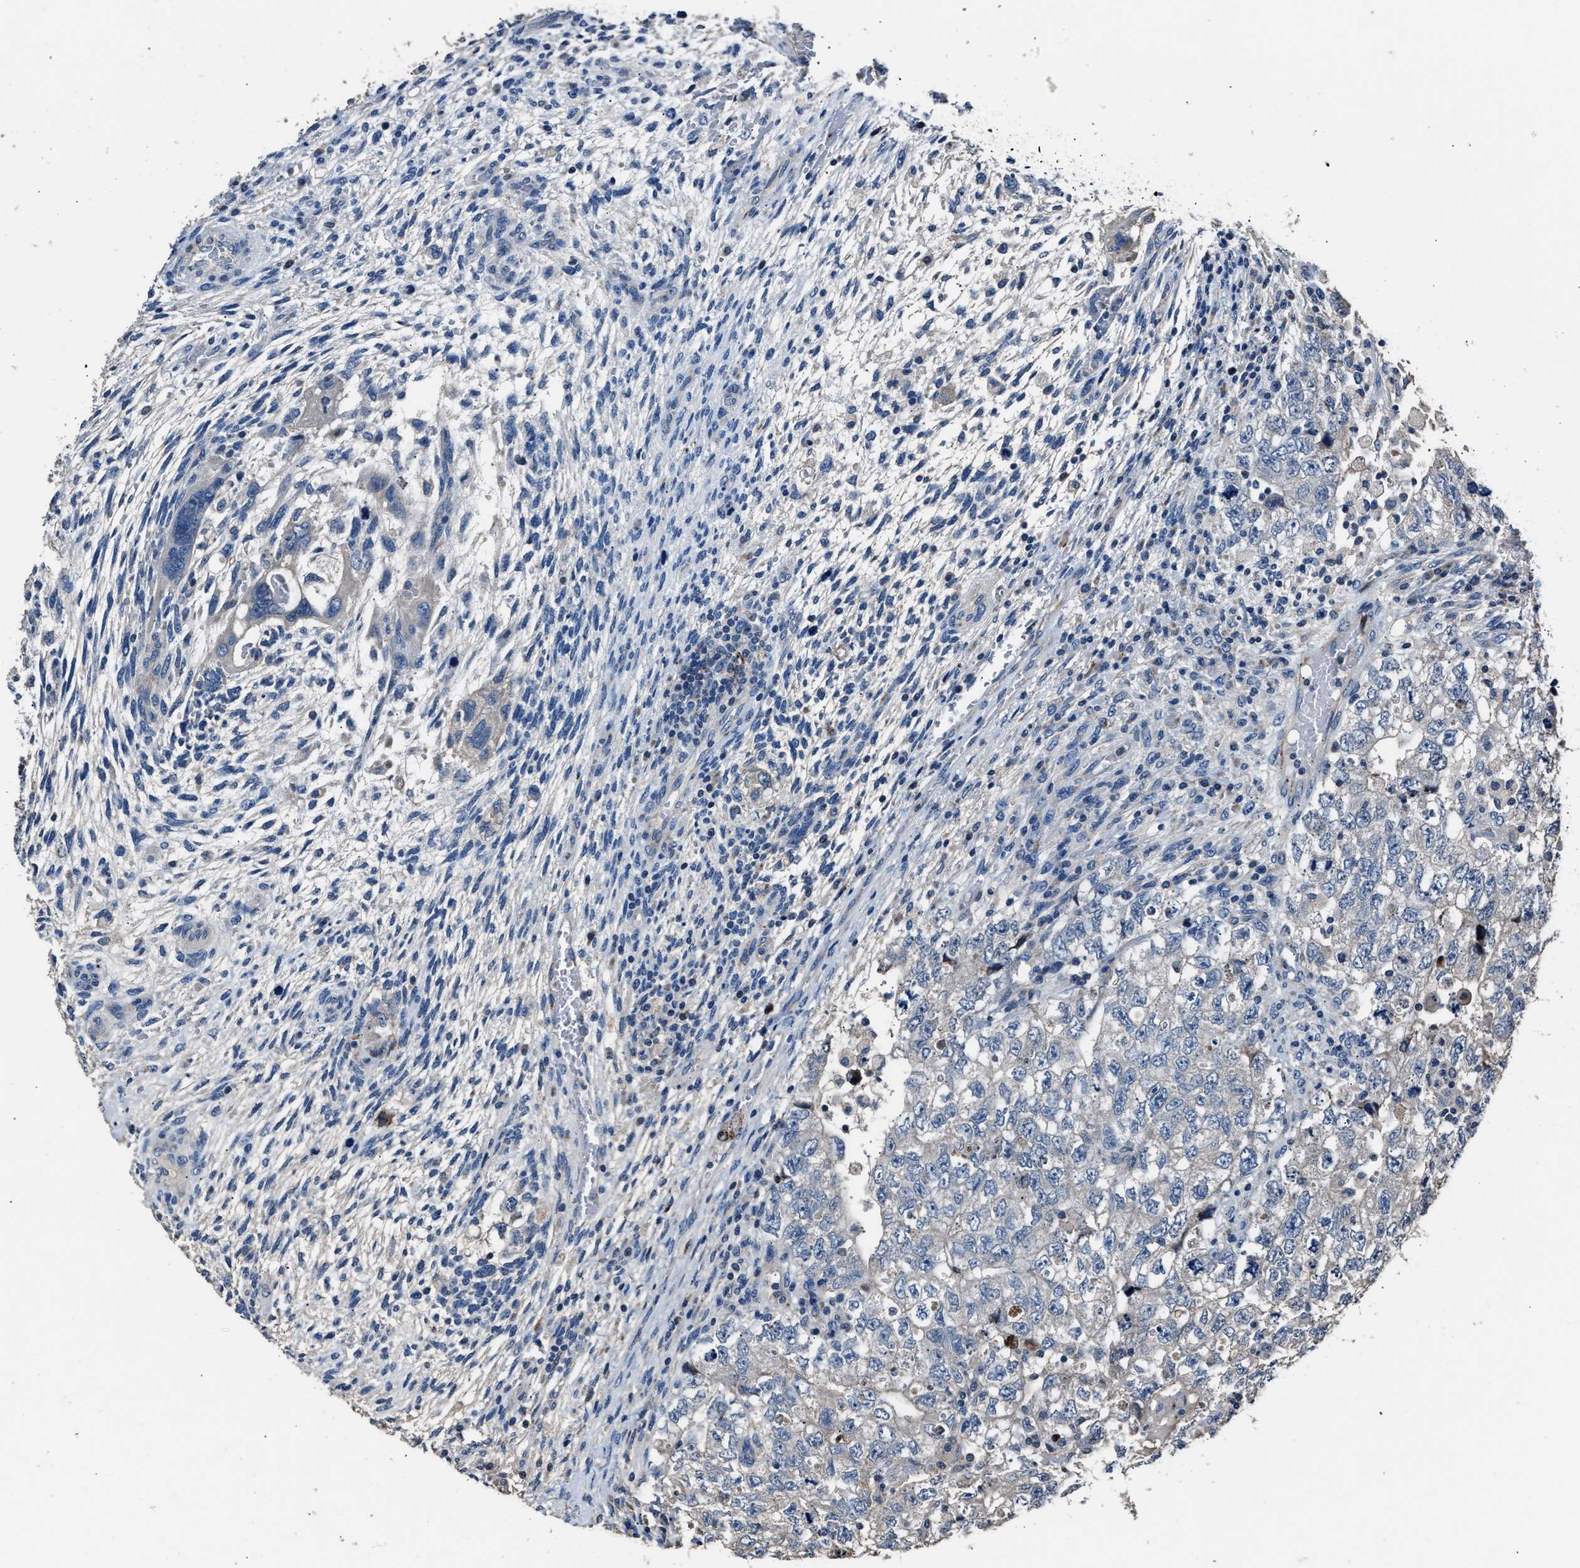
{"staining": {"intensity": "negative", "quantity": "none", "location": "none"}, "tissue": "testis cancer", "cell_type": "Tumor cells", "image_type": "cancer", "snomed": [{"axis": "morphology", "description": "Carcinoma, Embryonal, NOS"}, {"axis": "topography", "description": "Testis"}], "caption": "Human testis cancer stained for a protein using immunohistochemistry shows no expression in tumor cells.", "gene": "DNAJC24", "patient": {"sex": "male", "age": 36}}